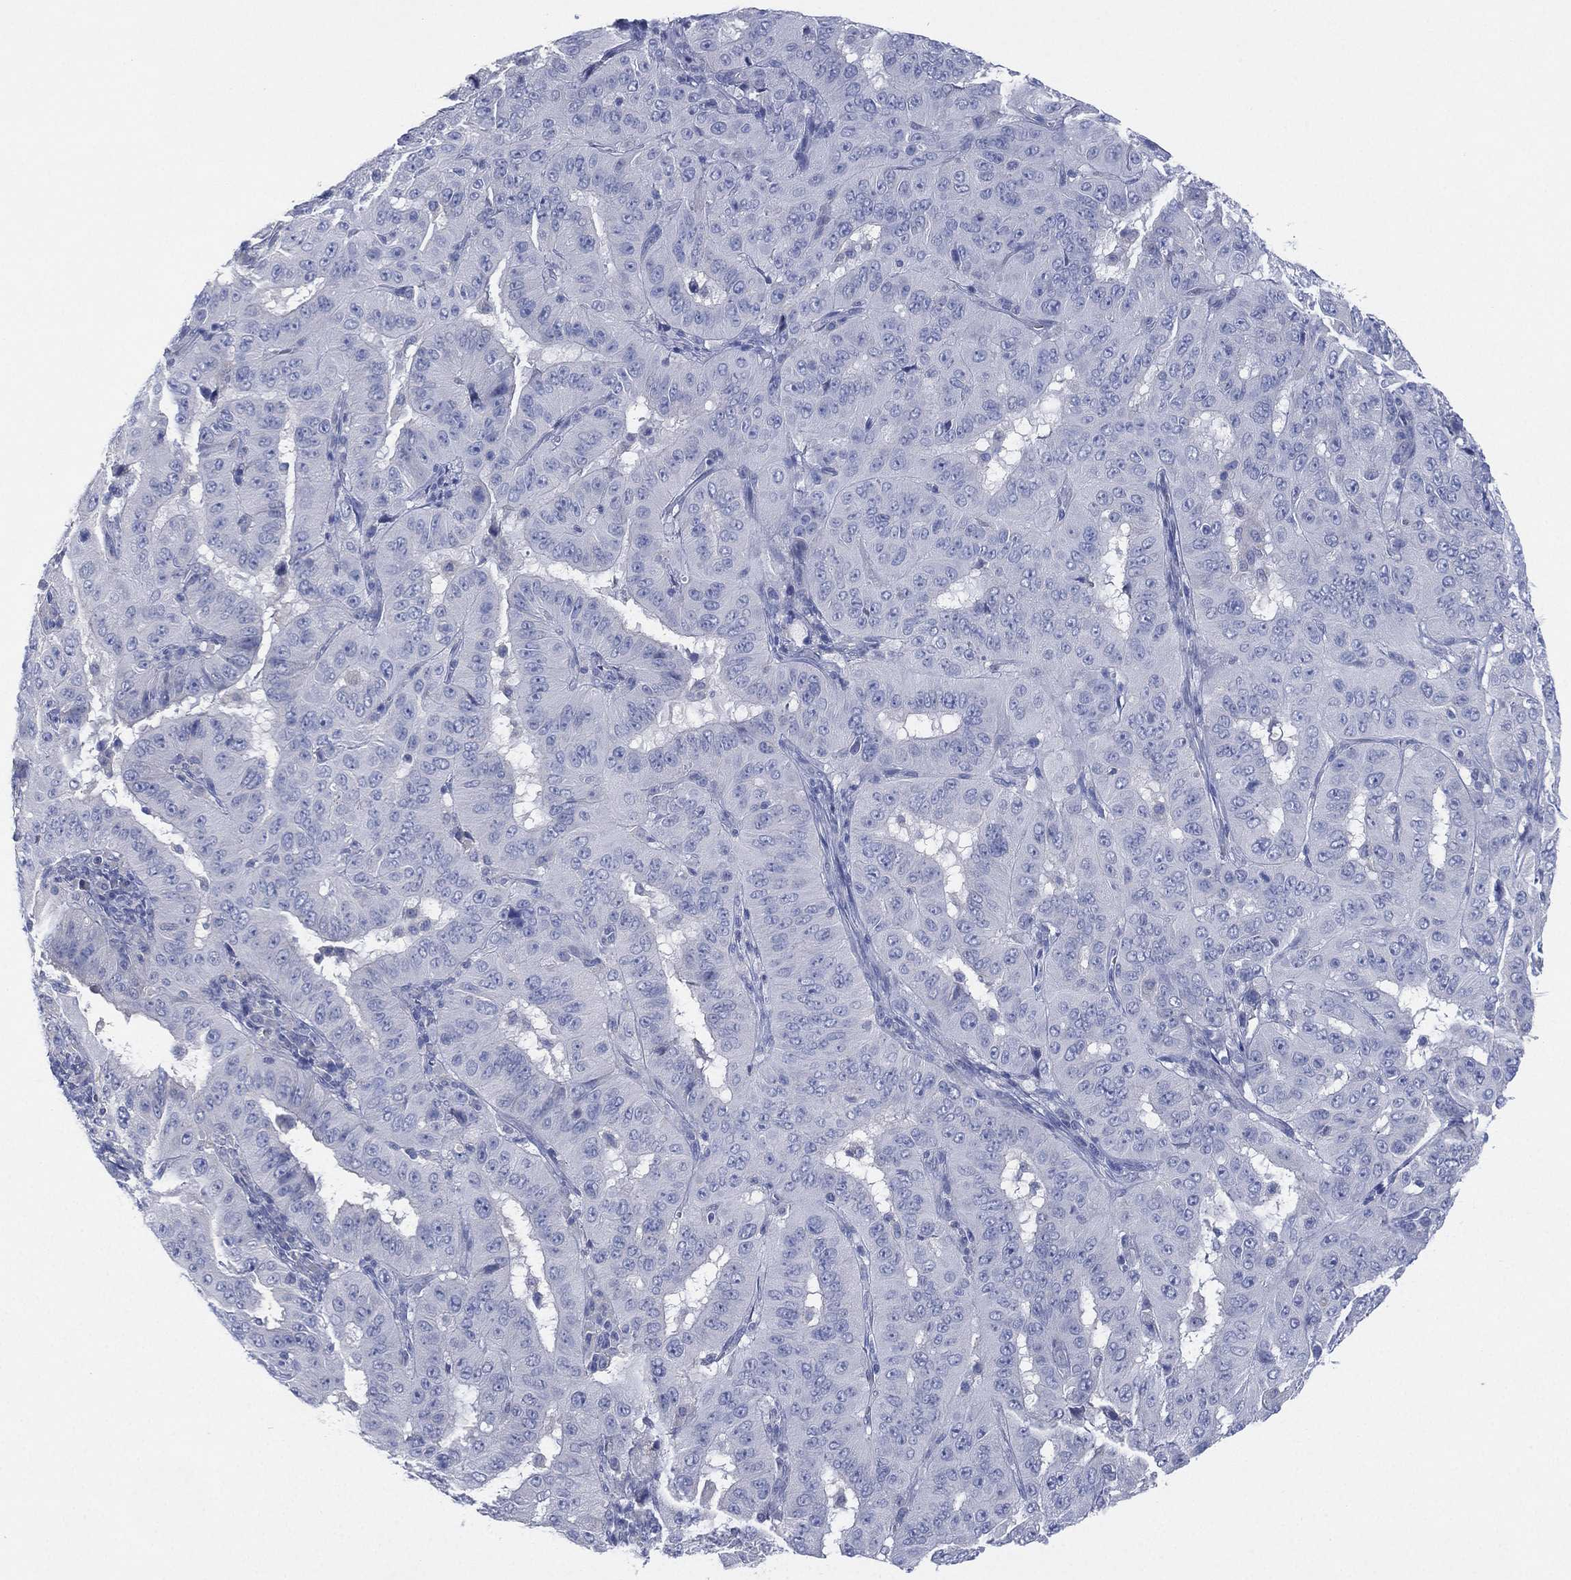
{"staining": {"intensity": "negative", "quantity": "none", "location": "none"}, "tissue": "pancreatic cancer", "cell_type": "Tumor cells", "image_type": "cancer", "snomed": [{"axis": "morphology", "description": "Adenocarcinoma, NOS"}, {"axis": "topography", "description": "Pancreas"}], "caption": "Immunohistochemistry micrograph of pancreatic cancer stained for a protein (brown), which exhibits no staining in tumor cells.", "gene": "CYP2D6", "patient": {"sex": "male", "age": 63}}